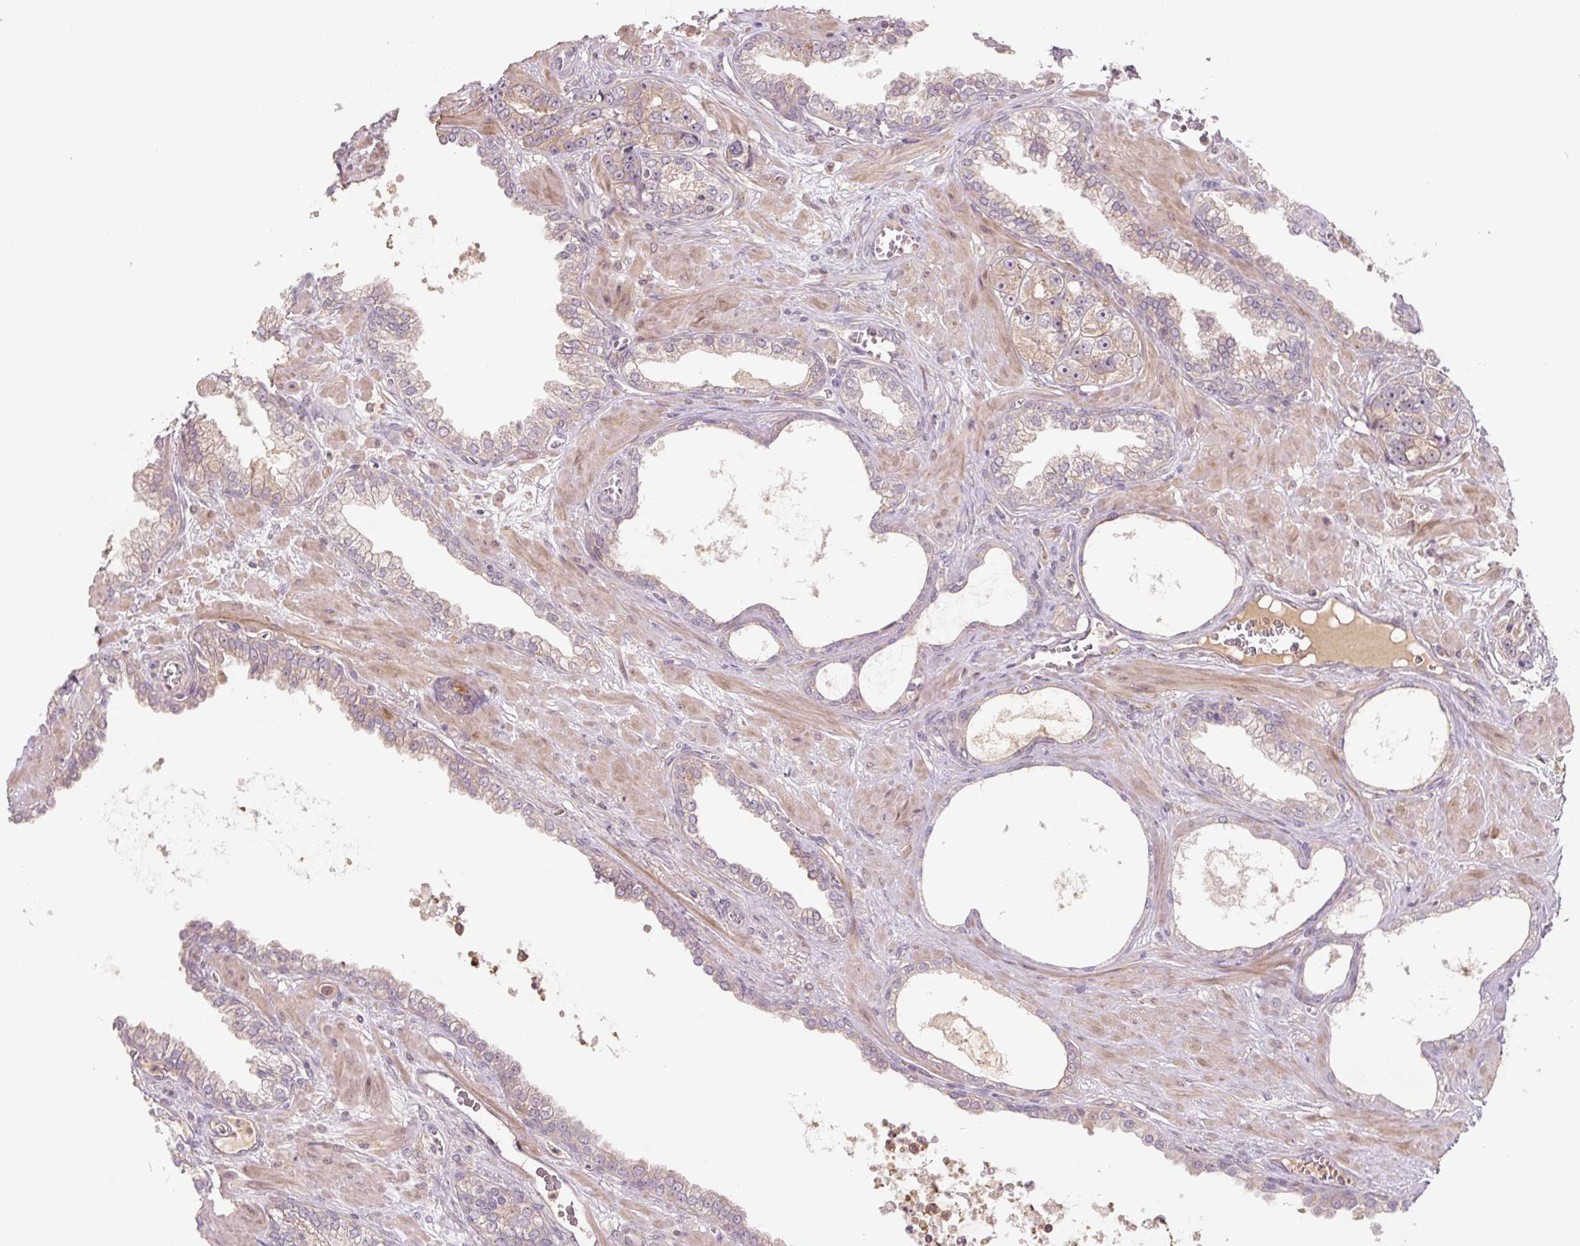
{"staining": {"intensity": "weak", "quantity": ">75%", "location": "cytoplasmic/membranous"}, "tissue": "prostate cancer", "cell_type": "Tumor cells", "image_type": "cancer", "snomed": [{"axis": "morphology", "description": "Adenocarcinoma, High grade"}, {"axis": "topography", "description": "Prostate"}], "caption": "Protein staining shows weak cytoplasmic/membranous expression in about >75% of tumor cells in prostate high-grade adenocarcinoma.", "gene": "C2orf73", "patient": {"sex": "male", "age": 71}}